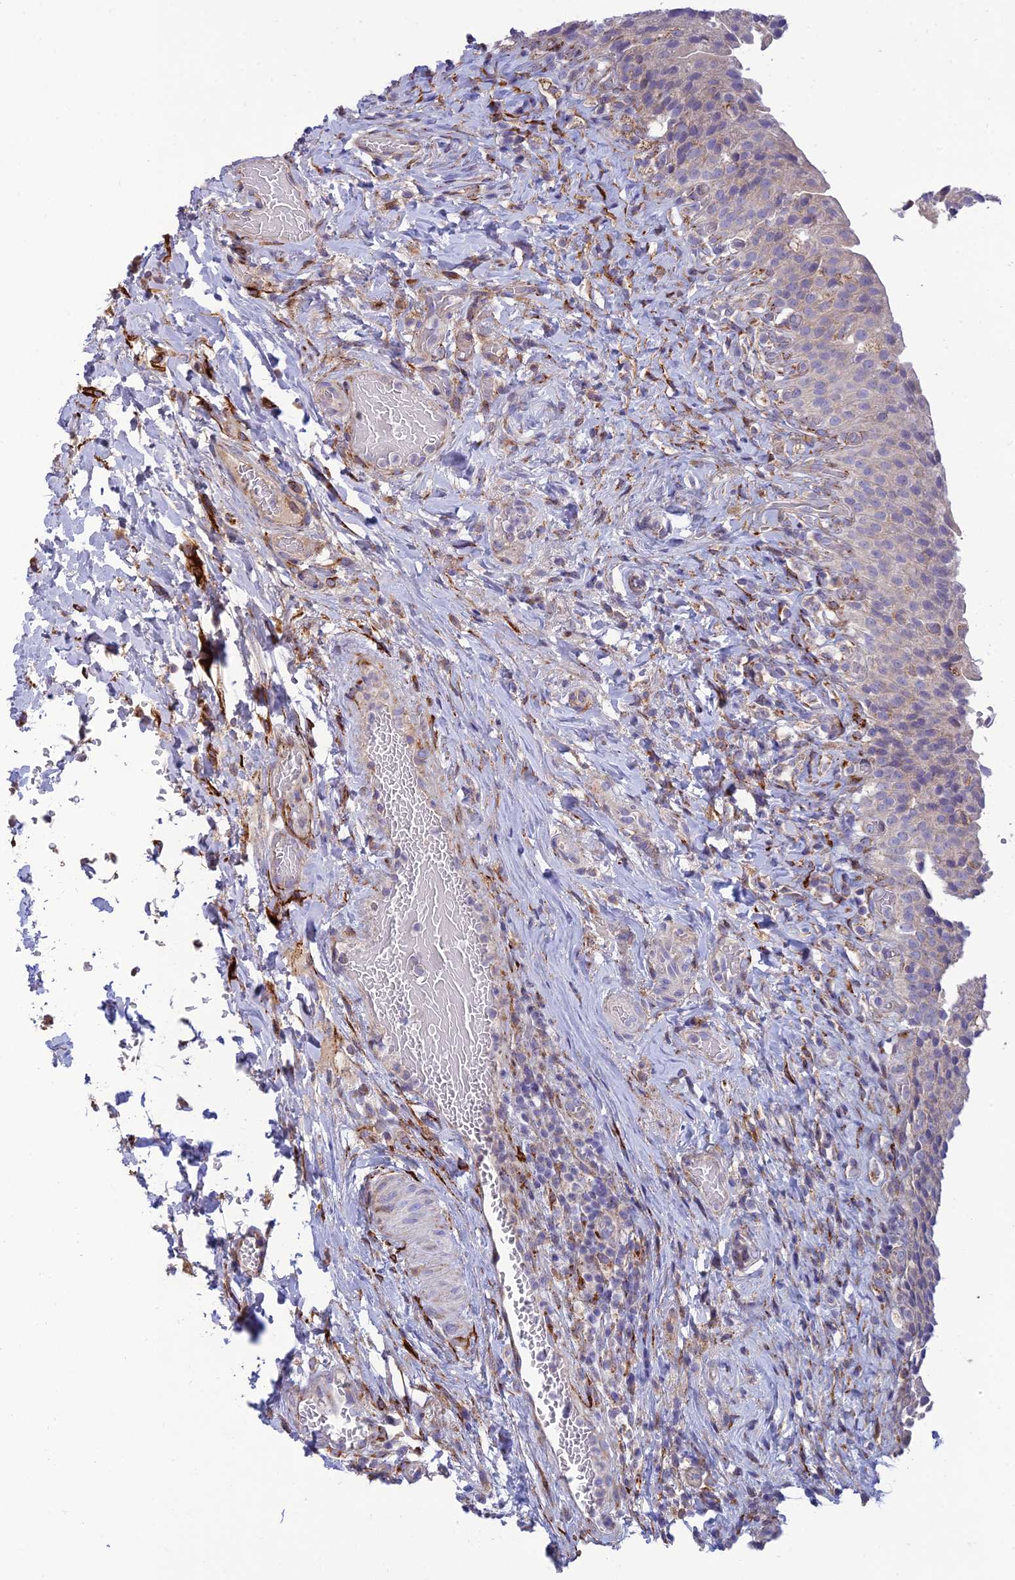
{"staining": {"intensity": "weak", "quantity": "<25%", "location": "cytoplasmic/membranous"}, "tissue": "urinary bladder", "cell_type": "Urothelial cells", "image_type": "normal", "snomed": [{"axis": "morphology", "description": "Normal tissue, NOS"}, {"axis": "morphology", "description": "Inflammation, NOS"}, {"axis": "topography", "description": "Urinary bladder"}], "caption": "Protein analysis of normal urinary bladder shows no significant staining in urothelial cells.", "gene": "RCN3", "patient": {"sex": "male", "age": 64}}